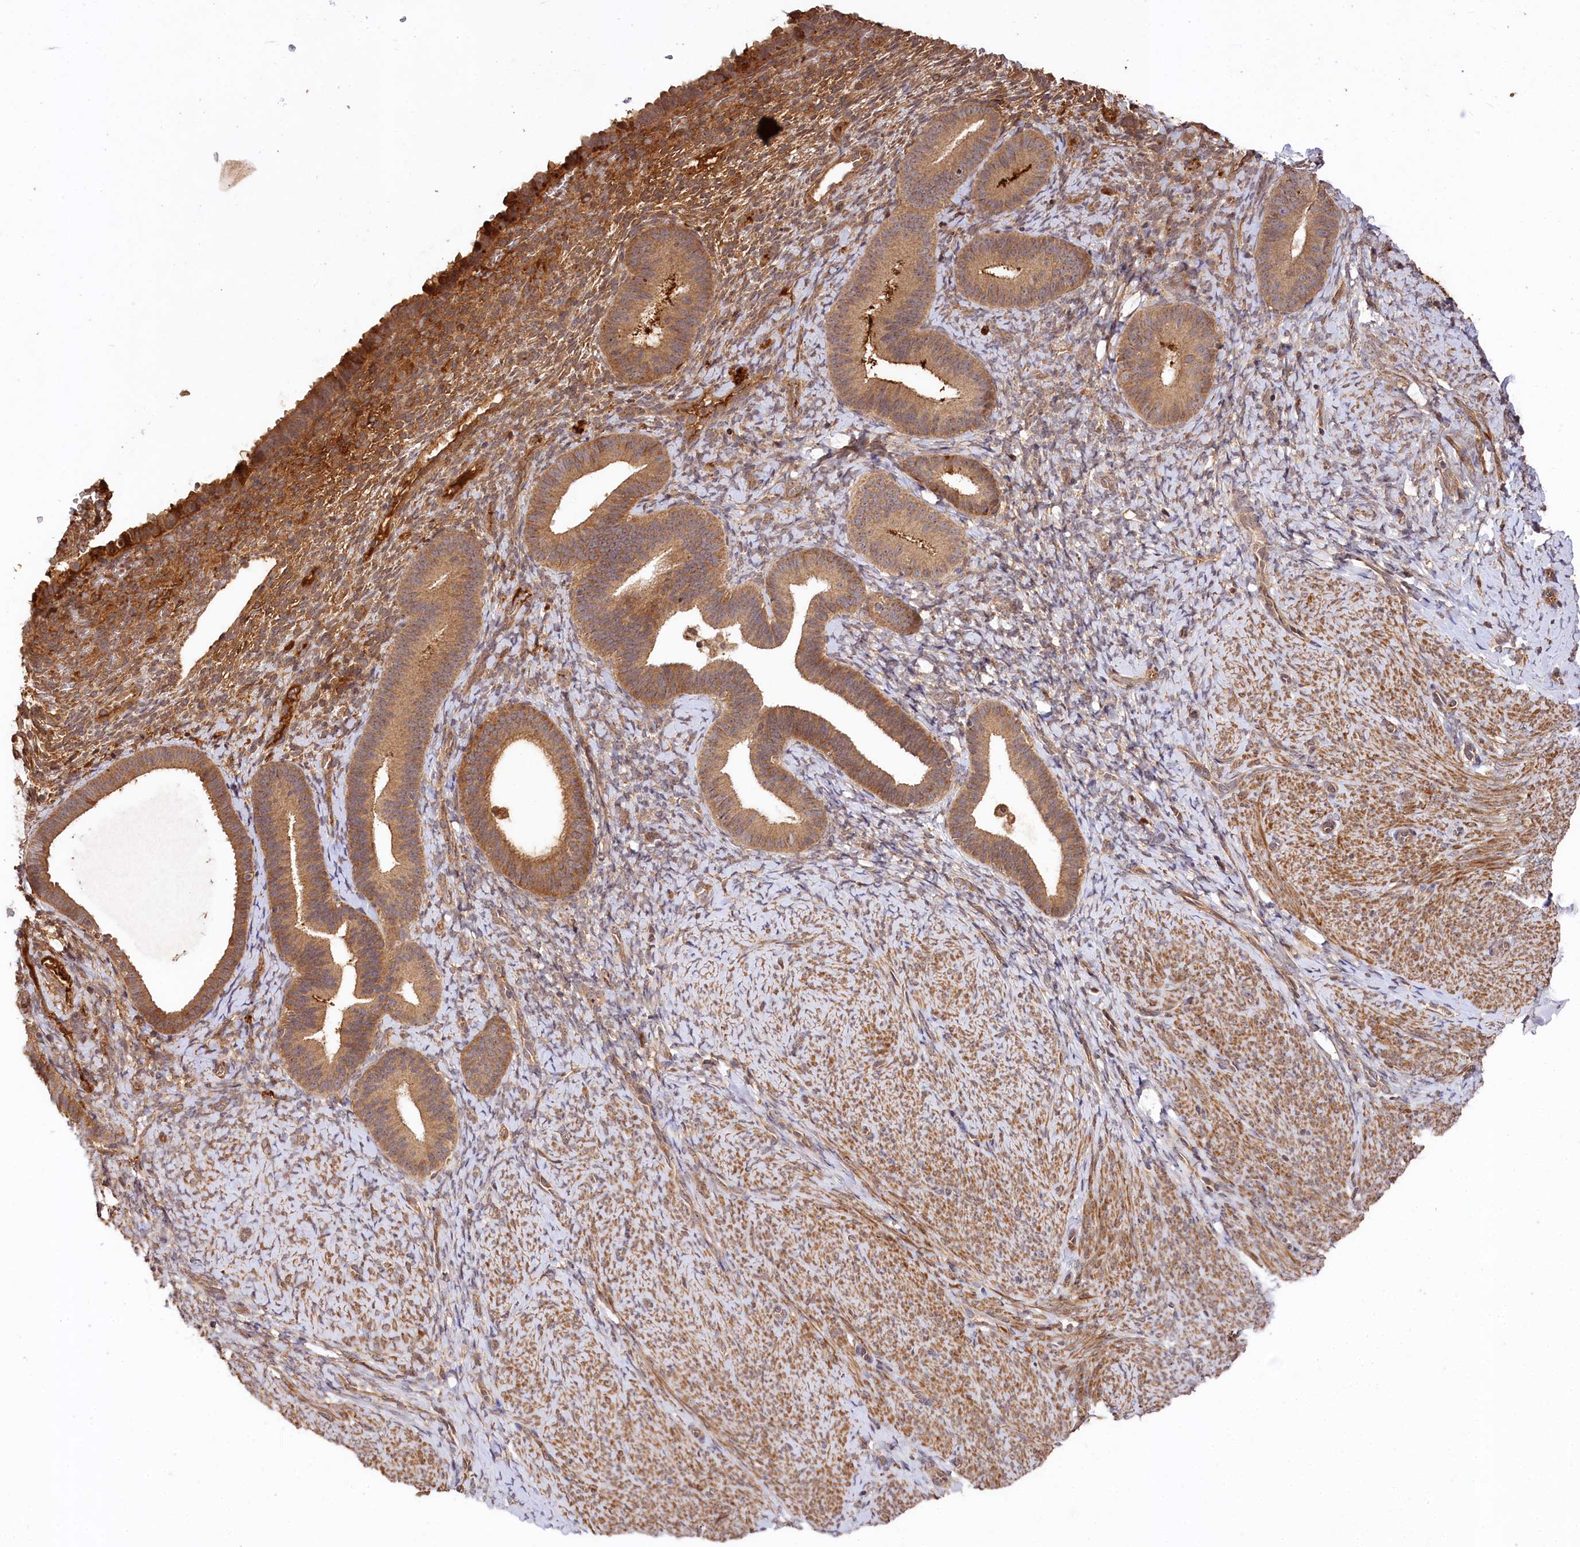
{"staining": {"intensity": "moderate", "quantity": "<25%", "location": "cytoplasmic/membranous"}, "tissue": "endometrium", "cell_type": "Cells in endometrial stroma", "image_type": "normal", "snomed": [{"axis": "morphology", "description": "Normal tissue, NOS"}, {"axis": "topography", "description": "Endometrium"}], "caption": "Protein expression analysis of unremarkable endometrium exhibits moderate cytoplasmic/membranous positivity in approximately <25% of cells in endometrial stroma. The protein is shown in brown color, while the nuclei are stained blue.", "gene": "MCF2L2", "patient": {"sex": "female", "age": 65}}